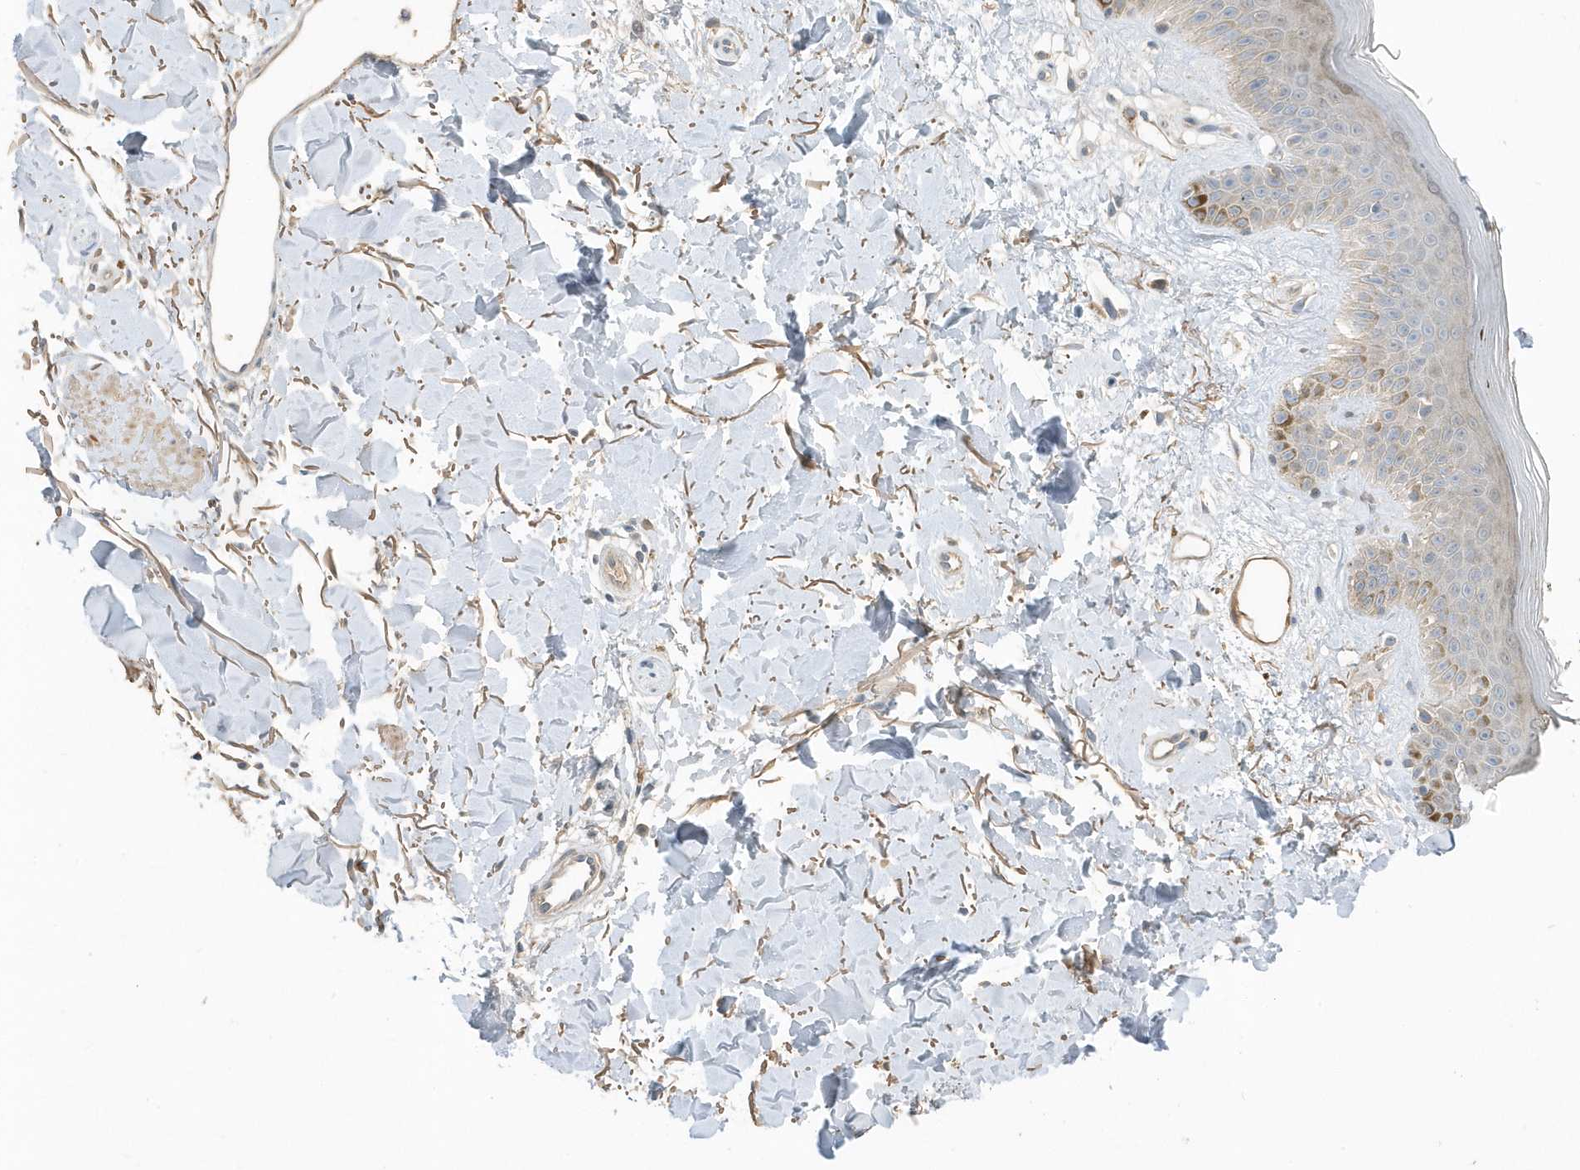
{"staining": {"intensity": "weak", "quantity": ">75%", "location": "cytoplasmic/membranous"}, "tissue": "skin", "cell_type": "Fibroblasts", "image_type": "normal", "snomed": [{"axis": "morphology", "description": "Normal tissue, NOS"}, {"axis": "topography", "description": "Skin"}], "caption": "IHC staining of benign skin, which displays low levels of weak cytoplasmic/membranous expression in approximately >75% of fibroblasts indicating weak cytoplasmic/membranous protein positivity. The staining was performed using DAB (3,3'-diaminobenzidine) (brown) for protein detection and nuclei were counterstained in hematoxylin (blue).", "gene": "USP53", "patient": {"sex": "female", "age": 64}}